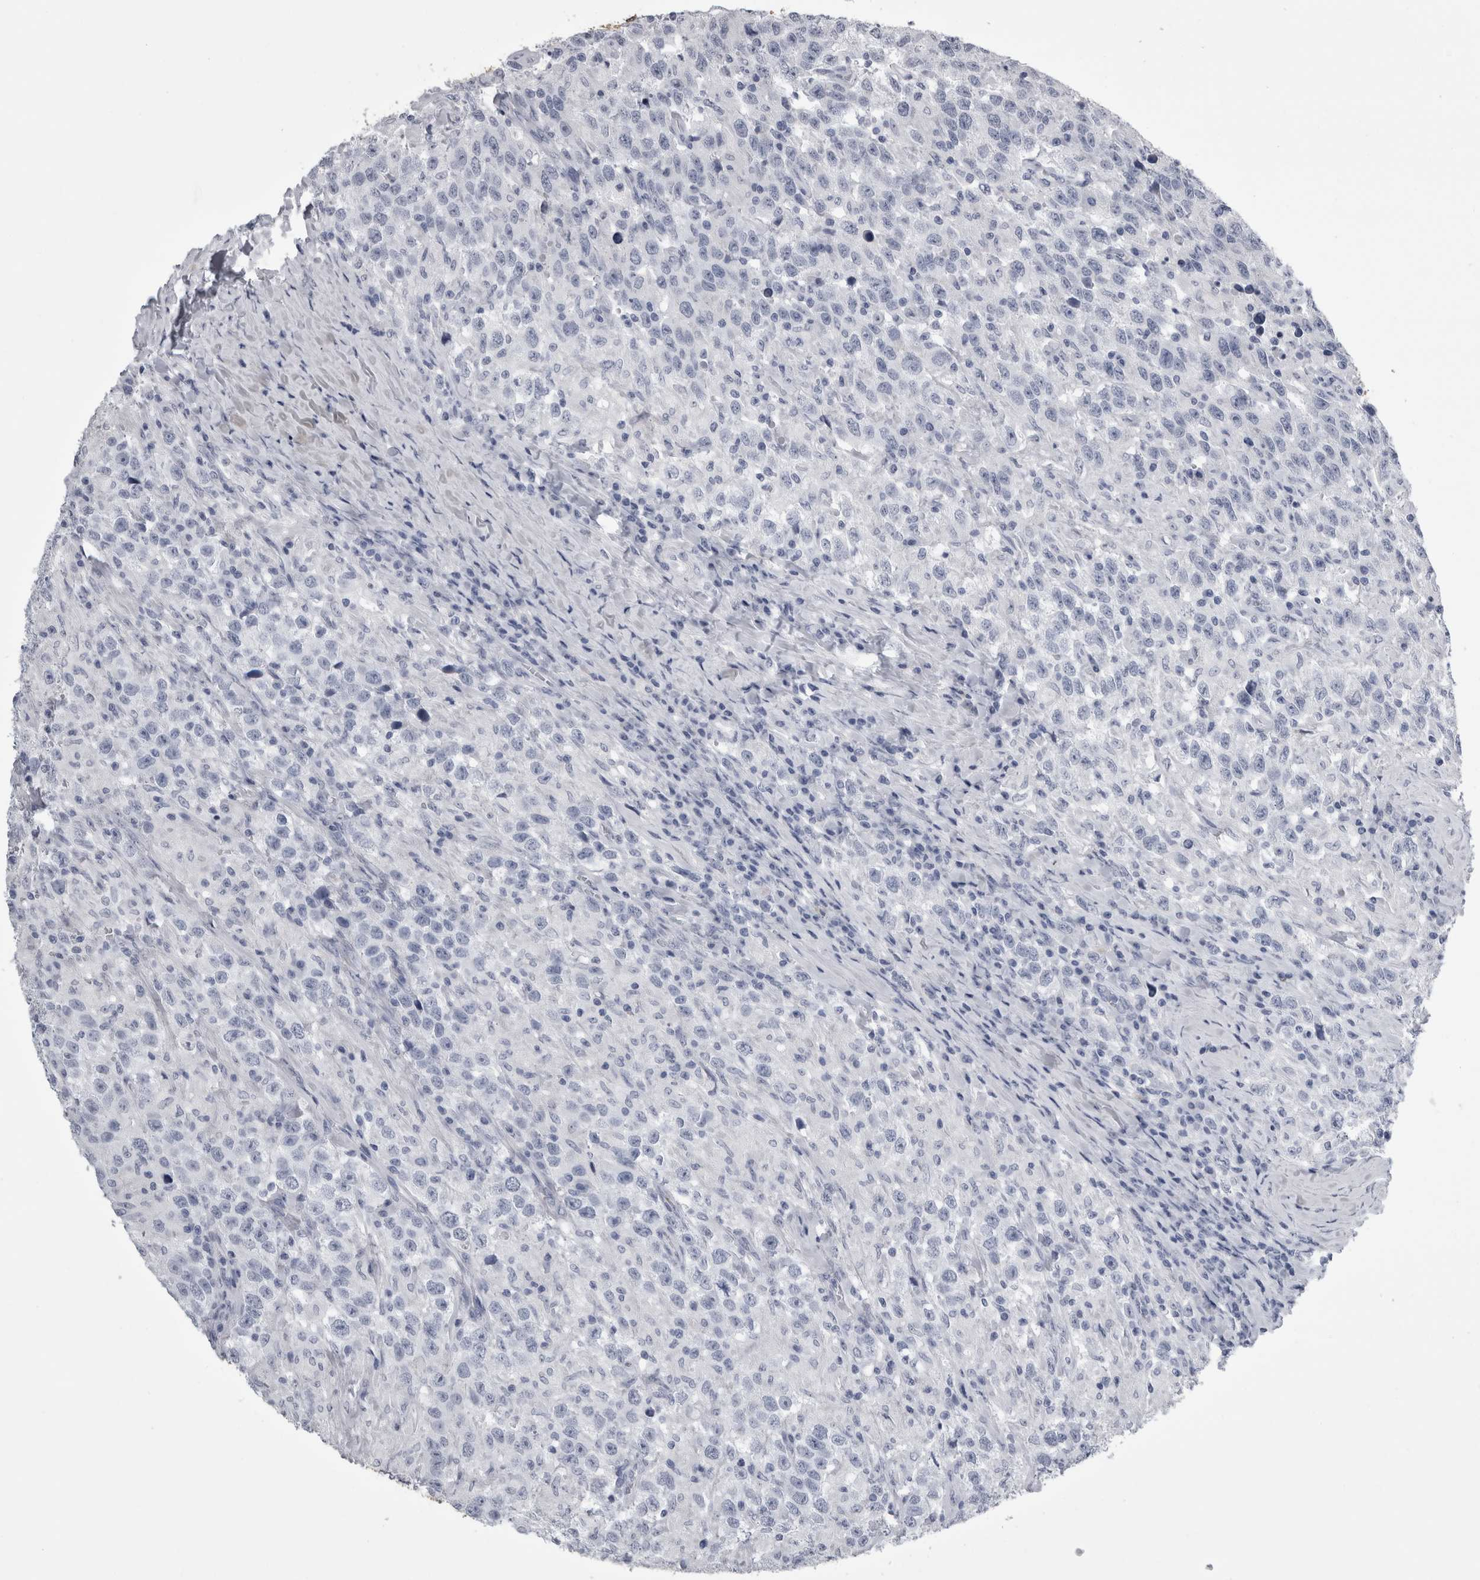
{"staining": {"intensity": "negative", "quantity": "none", "location": "none"}, "tissue": "testis cancer", "cell_type": "Tumor cells", "image_type": "cancer", "snomed": [{"axis": "morphology", "description": "Seminoma, NOS"}, {"axis": "topography", "description": "Testis"}], "caption": "Immunohistochemistry histopathology image of testis cancer (seminoma) stained for a protein (brown), which demonstrates no staining in tumor cells. Brightfield microscopy of IHC stained with DAB (brown) and hematoxylin (blue), captured at high magnification.", "gene": "ALDH8A1", "patient": {"sex": "male", "age": 41}}